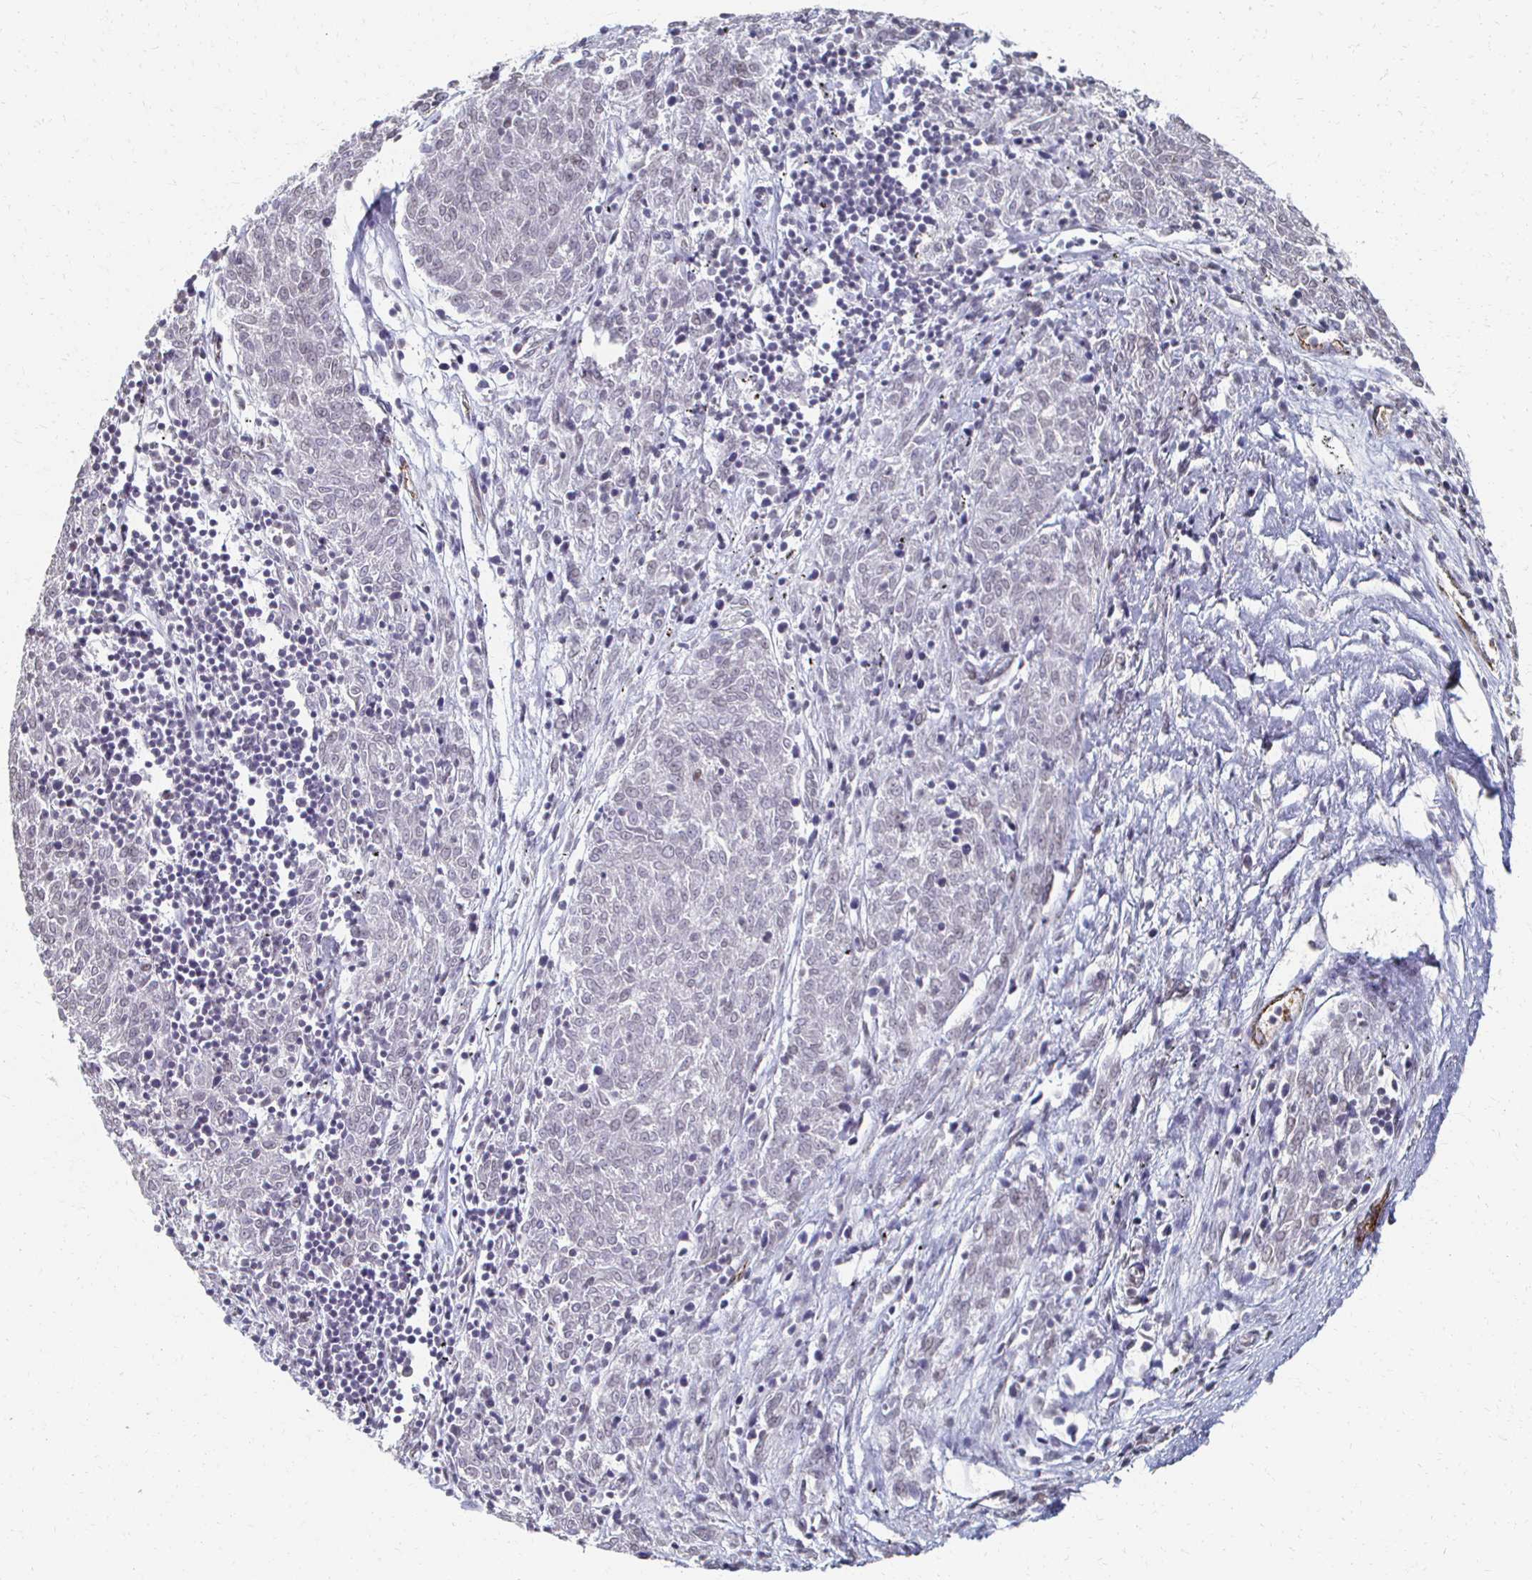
{"staining": {"intensity": "negative", "quantity": "none", "location": "none"}, "tissue": "melanoma", "cell_type": "Tumor cells", "image_type": "cancer", "snomed": [{"axis": "morphology", "description": "Malignant melanoma, NOS"}, {"axis": "topography", "description": "Skin"}], "caption": "Tumor cells show no significant protein staining in melanoma.", "gene": "DAB1", "patient": {"sex": "female", "age": 72}}